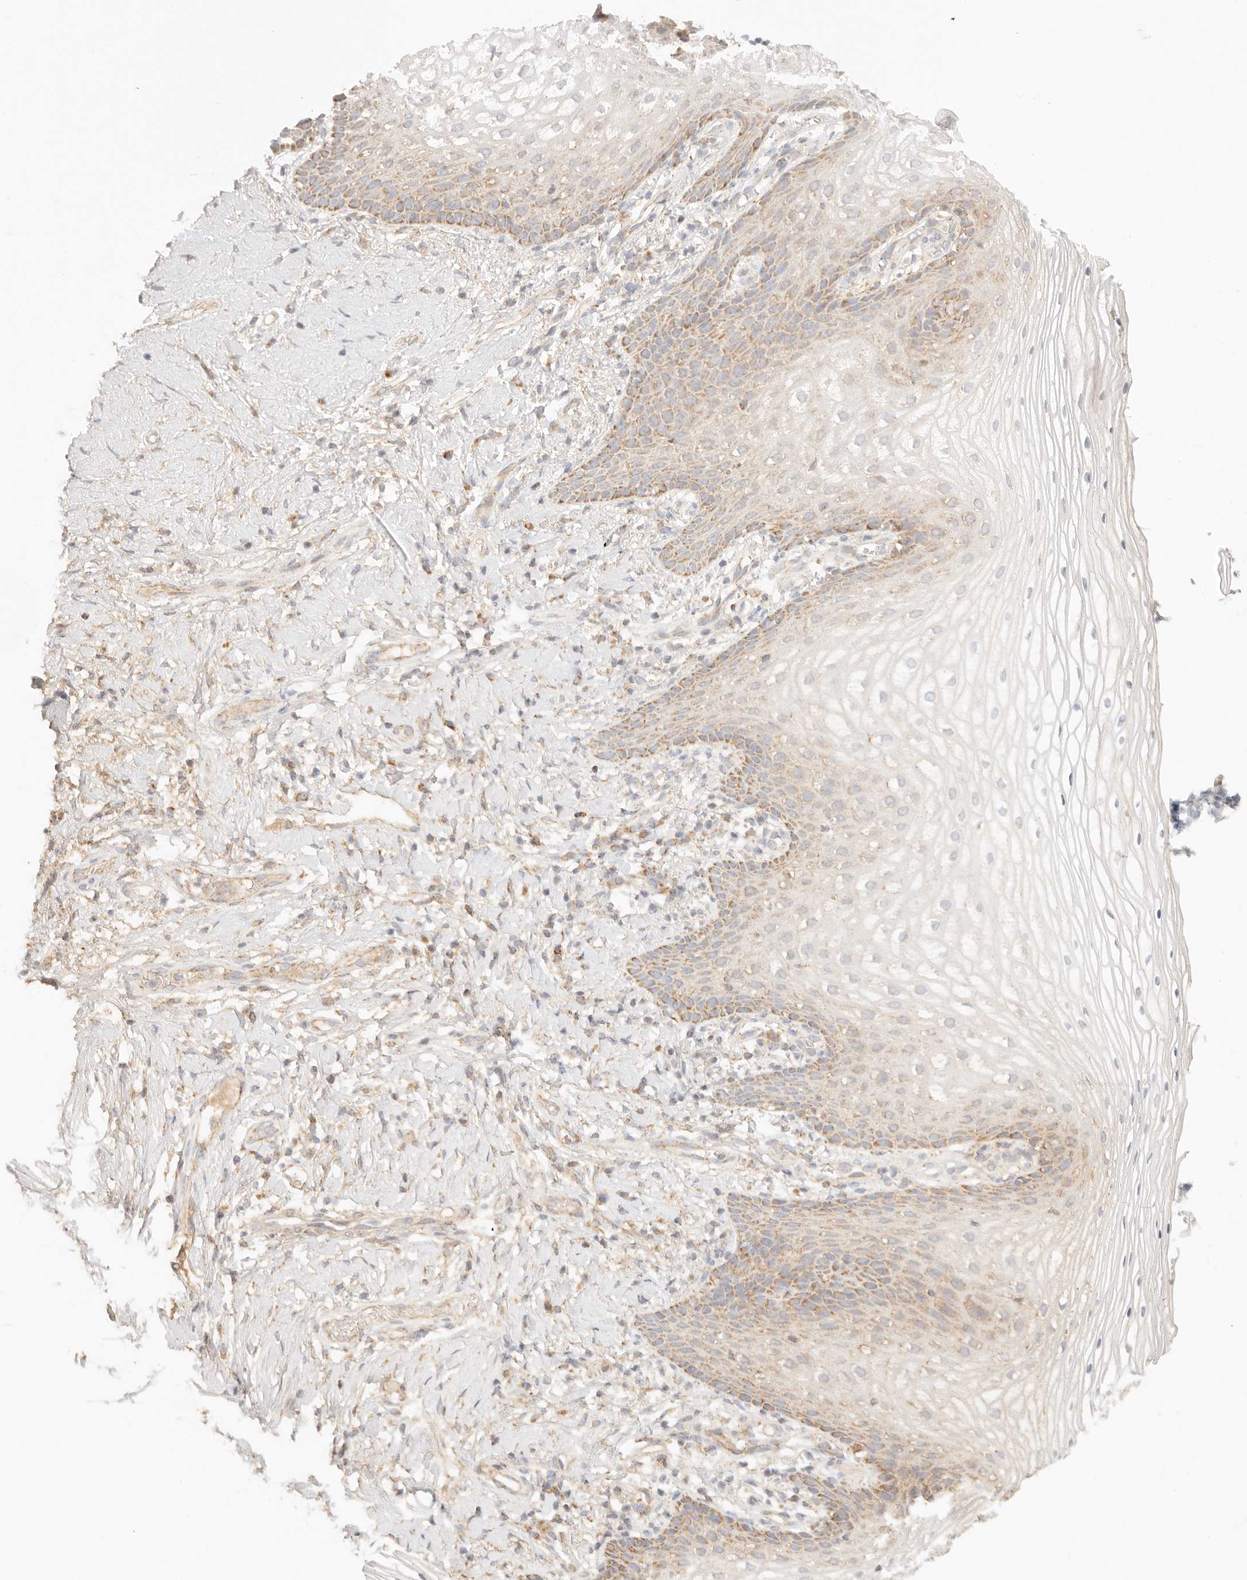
{"staining": {"intensity": "moderate", "quantity": "25%-75%", "location": "cytoplasmic/membranous"}, "tissue": "vagina", "cell_type": "Squamous epithelial cells", "image_type": "normal", "snomed": [{"axis": "morphology", "description": "Normal tissue, NOS"}, {"axis": "topography", "description": "Vagina"}], "caption": "DAB immunohistochemical staining of normal human vagina exhibits moderate cytoplasmic/membranous protein staining in about 25%-75% of squamous epithelial cells. (DAB IHC, brown staining for protein, blue staining for nuclei).", "gene": "COA6", "patient": {"sex": "female", "age": 60}}